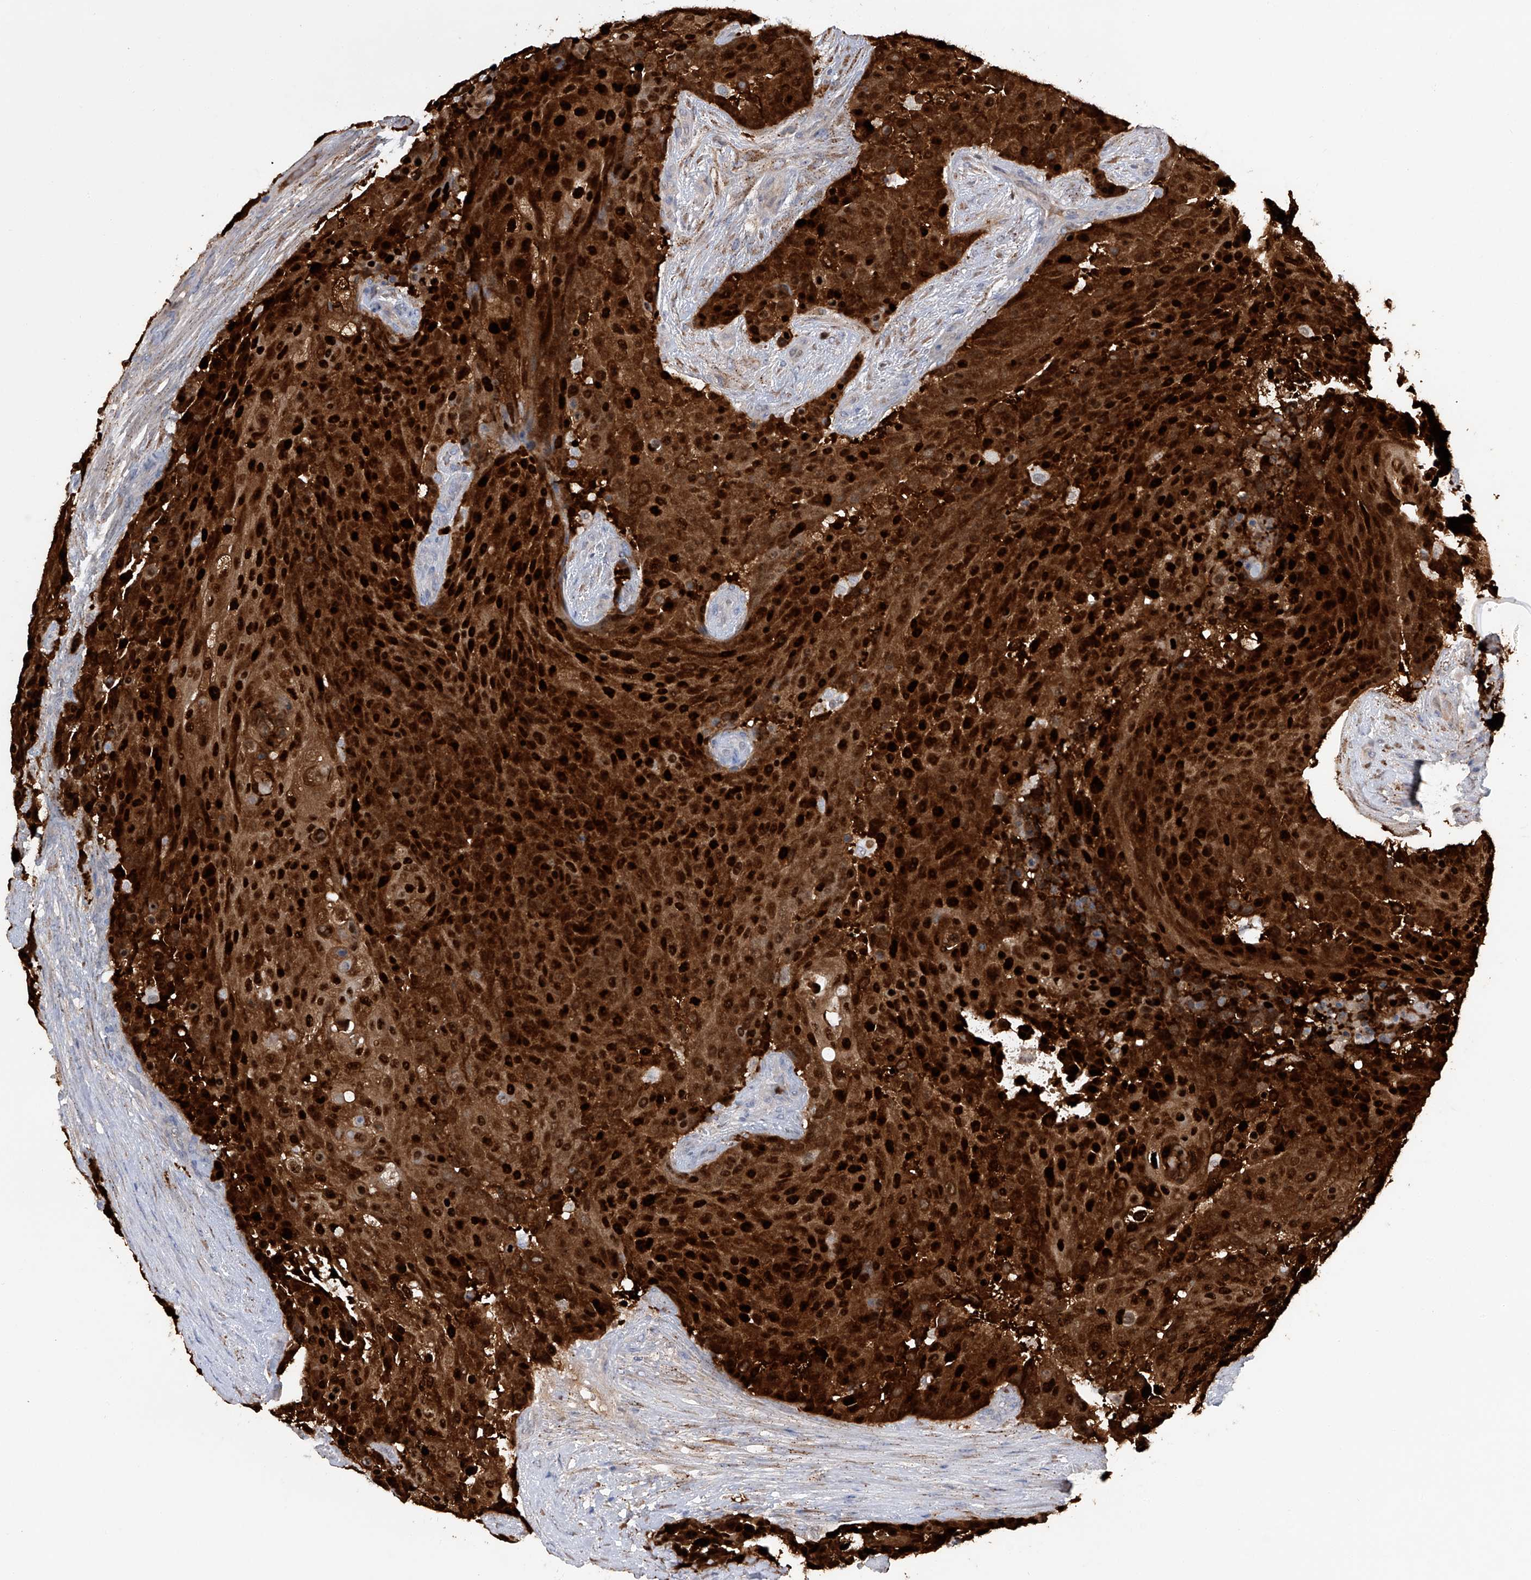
{"staining": {"intensity": "strong", "quantity": ">75%", "location": "cytoplasmic/membranous,nuclear"}, "tissue": "urothelial cancer", "cell_type": "Tumor cells", "image_type": "cancer", "snomed": [{"axis": "morphology", "description": "Urothelial carcinoma, High grade"}, {"axis": "topography", "description": "Urinary bladder"}], "caption": "High-magnification brightfield microscopy of urothelial carcinoma (high-grade) stained with DAB (3,3'-diaminobenzidine) (brown) and counterstained with hematoxylin (blue). tumor cells exhibit strong cytoplasmic/membranous and nuclear expression is appreciated in about>75% of cells. The staining is performed using DAB brown chromogen to label protein expression. The nuclei are counter-stained blue using hematoxylin.", "gene": "PHF20", "patient": {"sex": "female", "age": 63}}